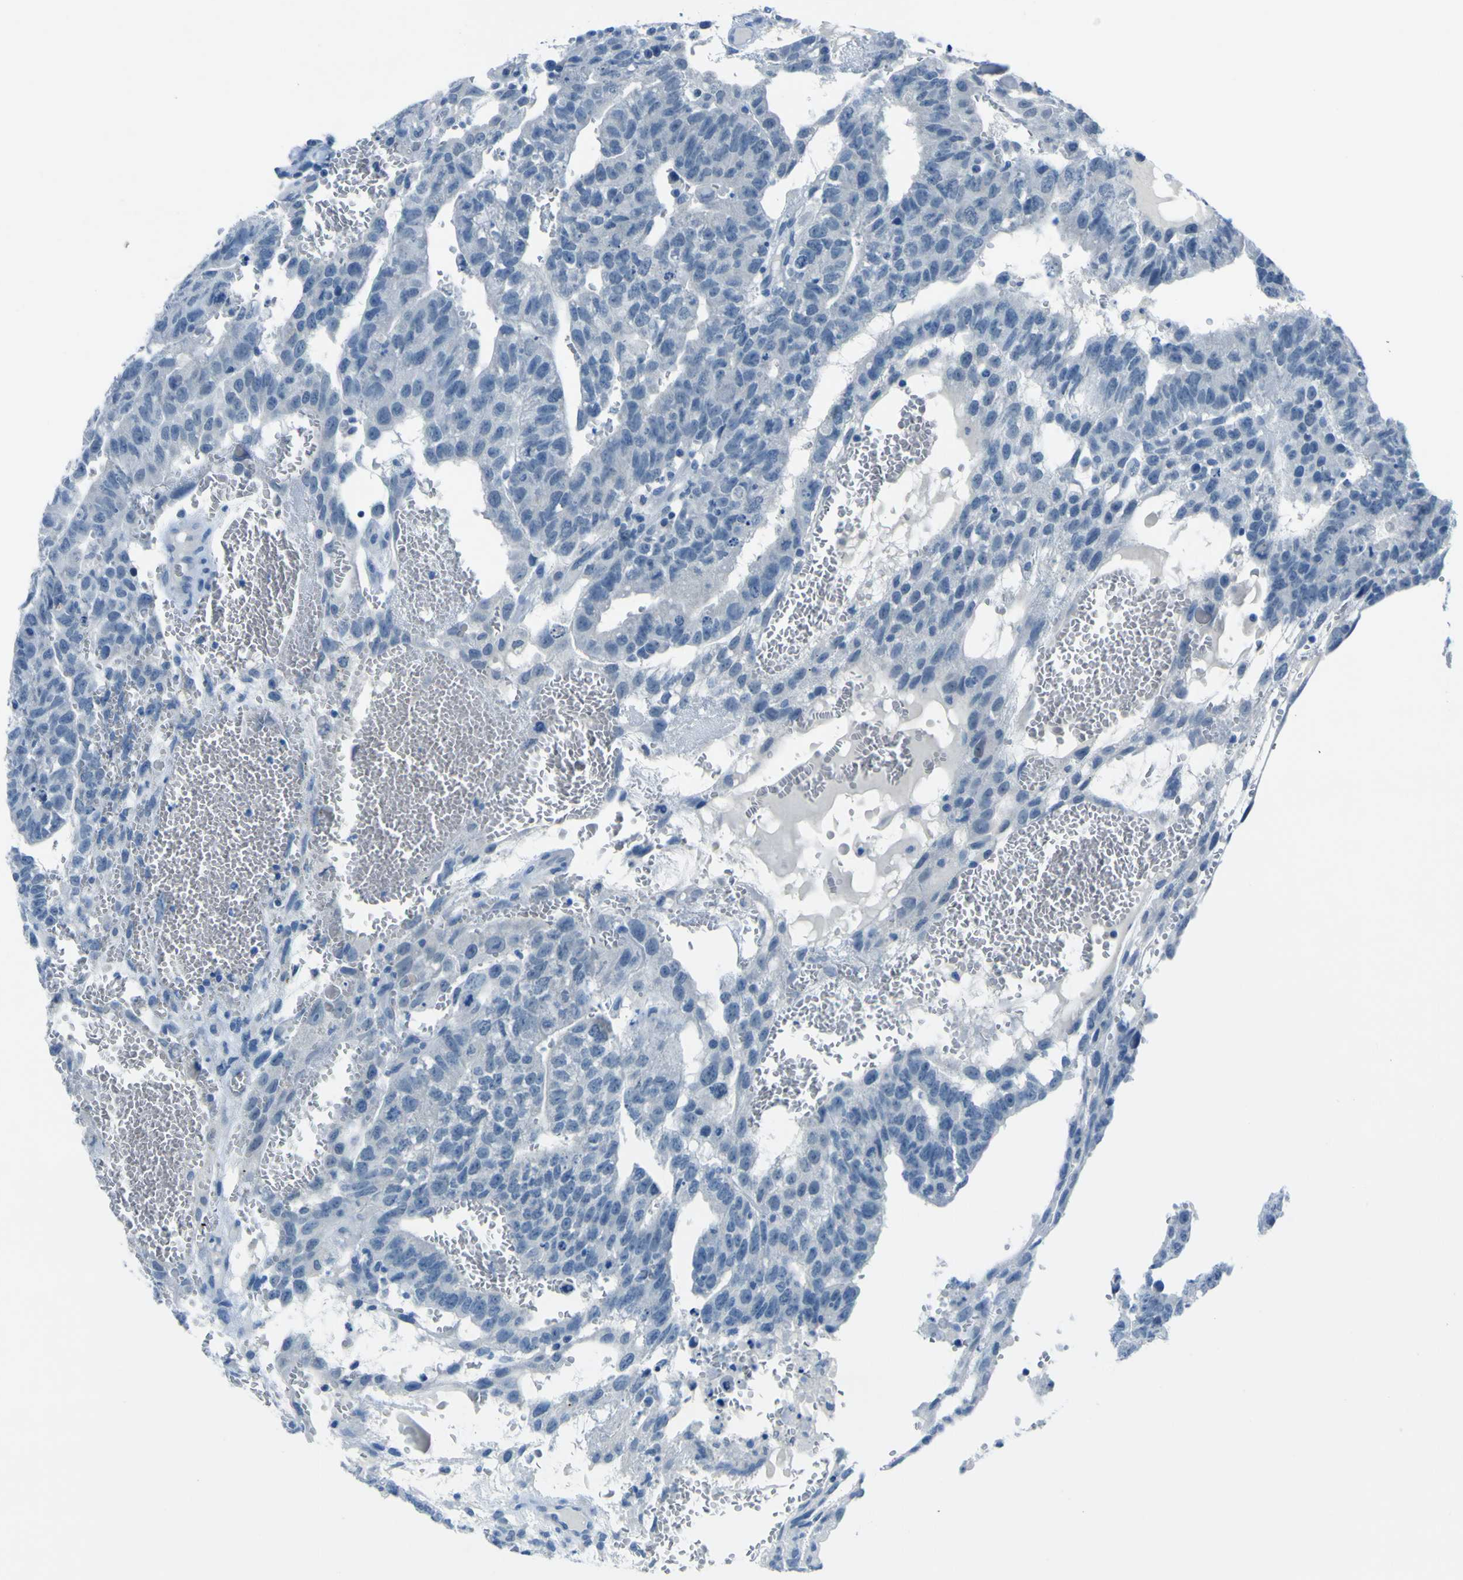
{"staining": {"intensity": "negative", "quantity": "none", "location": "none"}, "tissue": "testis cancer", "cell_type": "Tumor cells", "image_type": "cancer", "snomed": [{"axis": "morphology", "description": "Seminoma, NOS"}, {"axis": "morphology", "description": "Carcinoma, Embryonal, NOS"}, {"axis": "topography", "description": "Testis"}], "caption": "This is an immunohistochemistry image of testis cancer (embryonal carcinoma). There is no expression in tumor cells.", "gene": "PHKG1", "patient": {"sex": "male", "age": 52}}